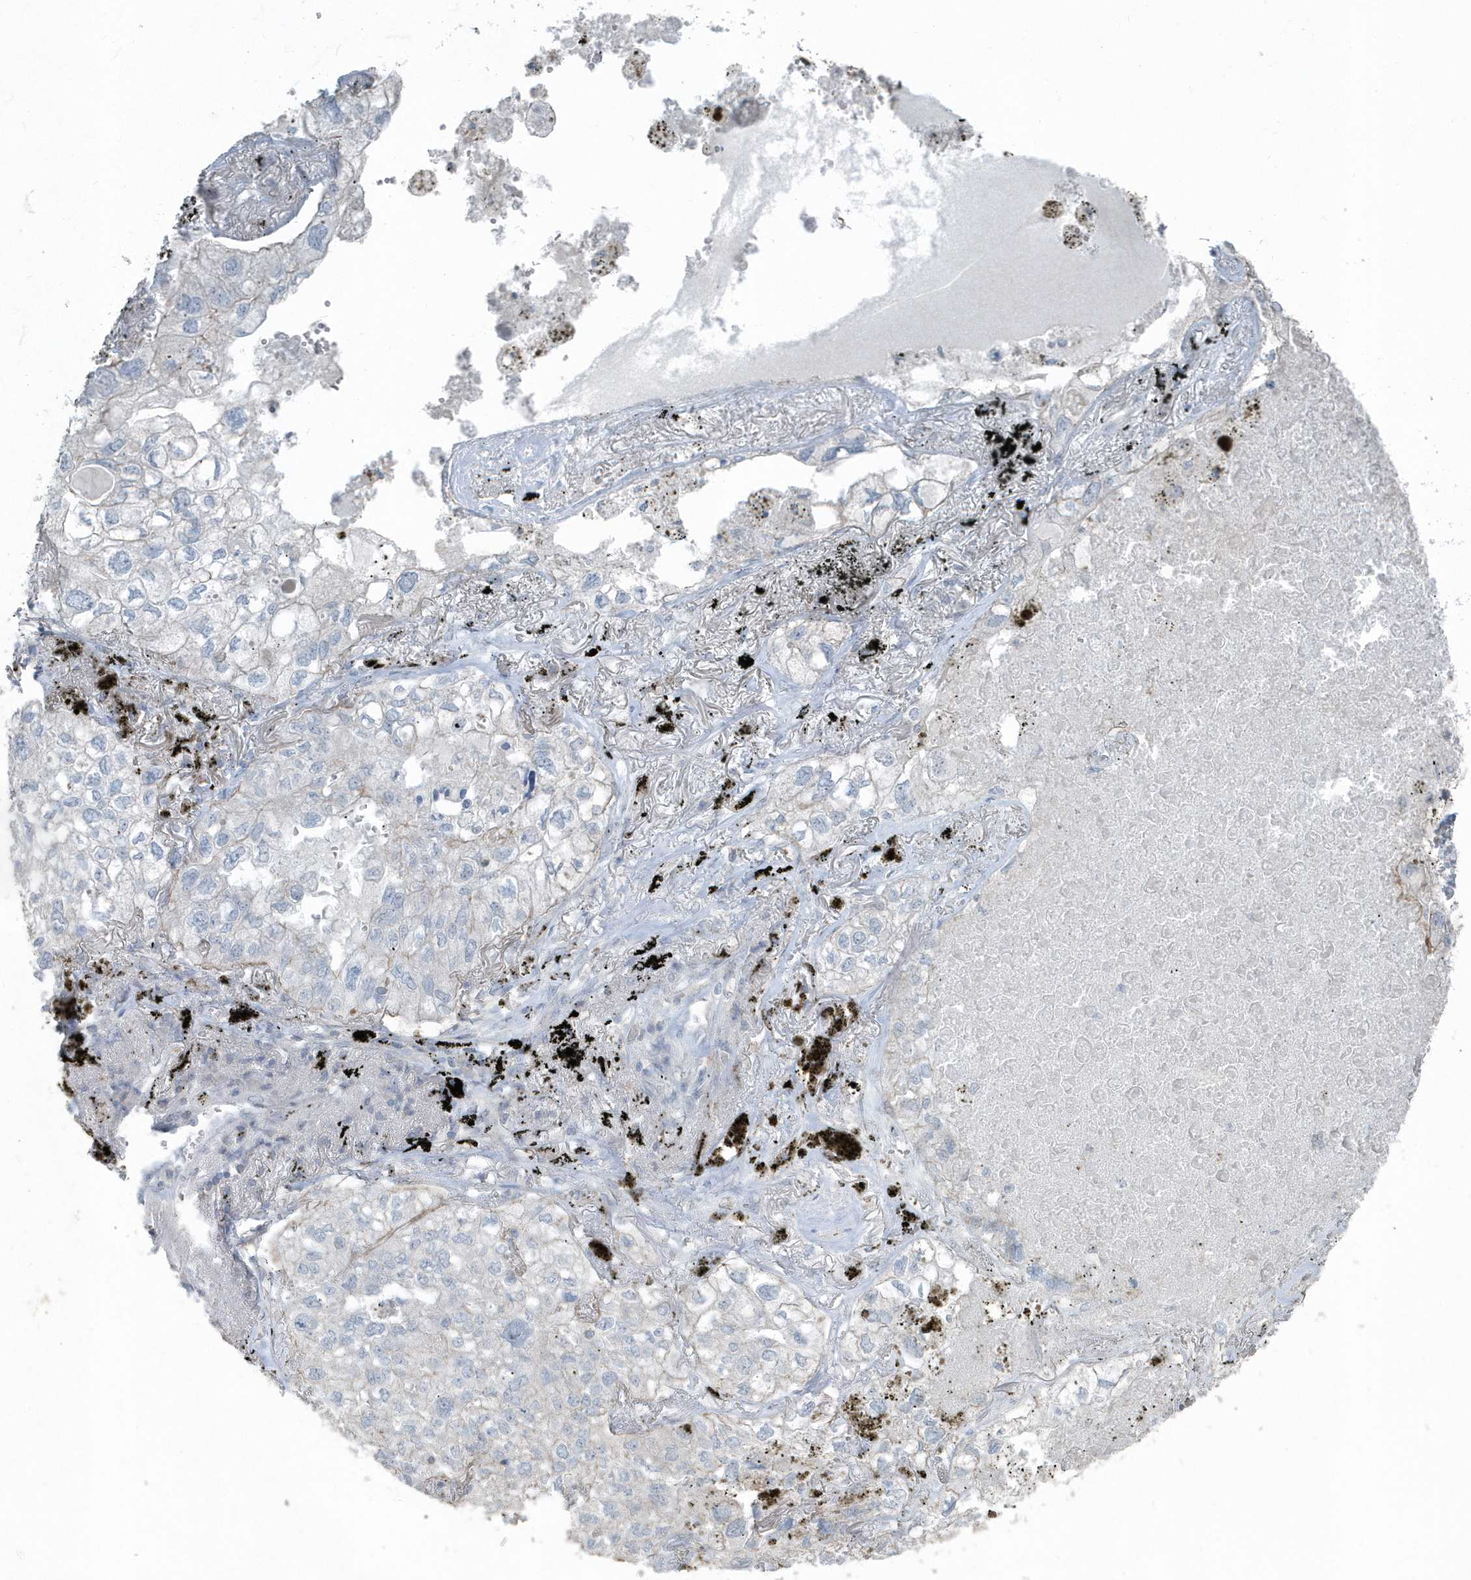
{"staining": {"intensity": "negative", "quantity": "none", "location": "none"}, "tissue": "lung cancer", "cell_type": "Tumor cells", "image_type": "cancer", "snomed": [{"axis": "morphology", "description": "Adenocarcinoma, NOS"}, {"axis": "topography", "description": "Lung"}], "caption": "Protein analysis of lung cancer (adenocarcinoma) displays no significant positivity in tumor cells.", "gene": "ACTC1", "patient": {"sex": "male", "age": 65}}